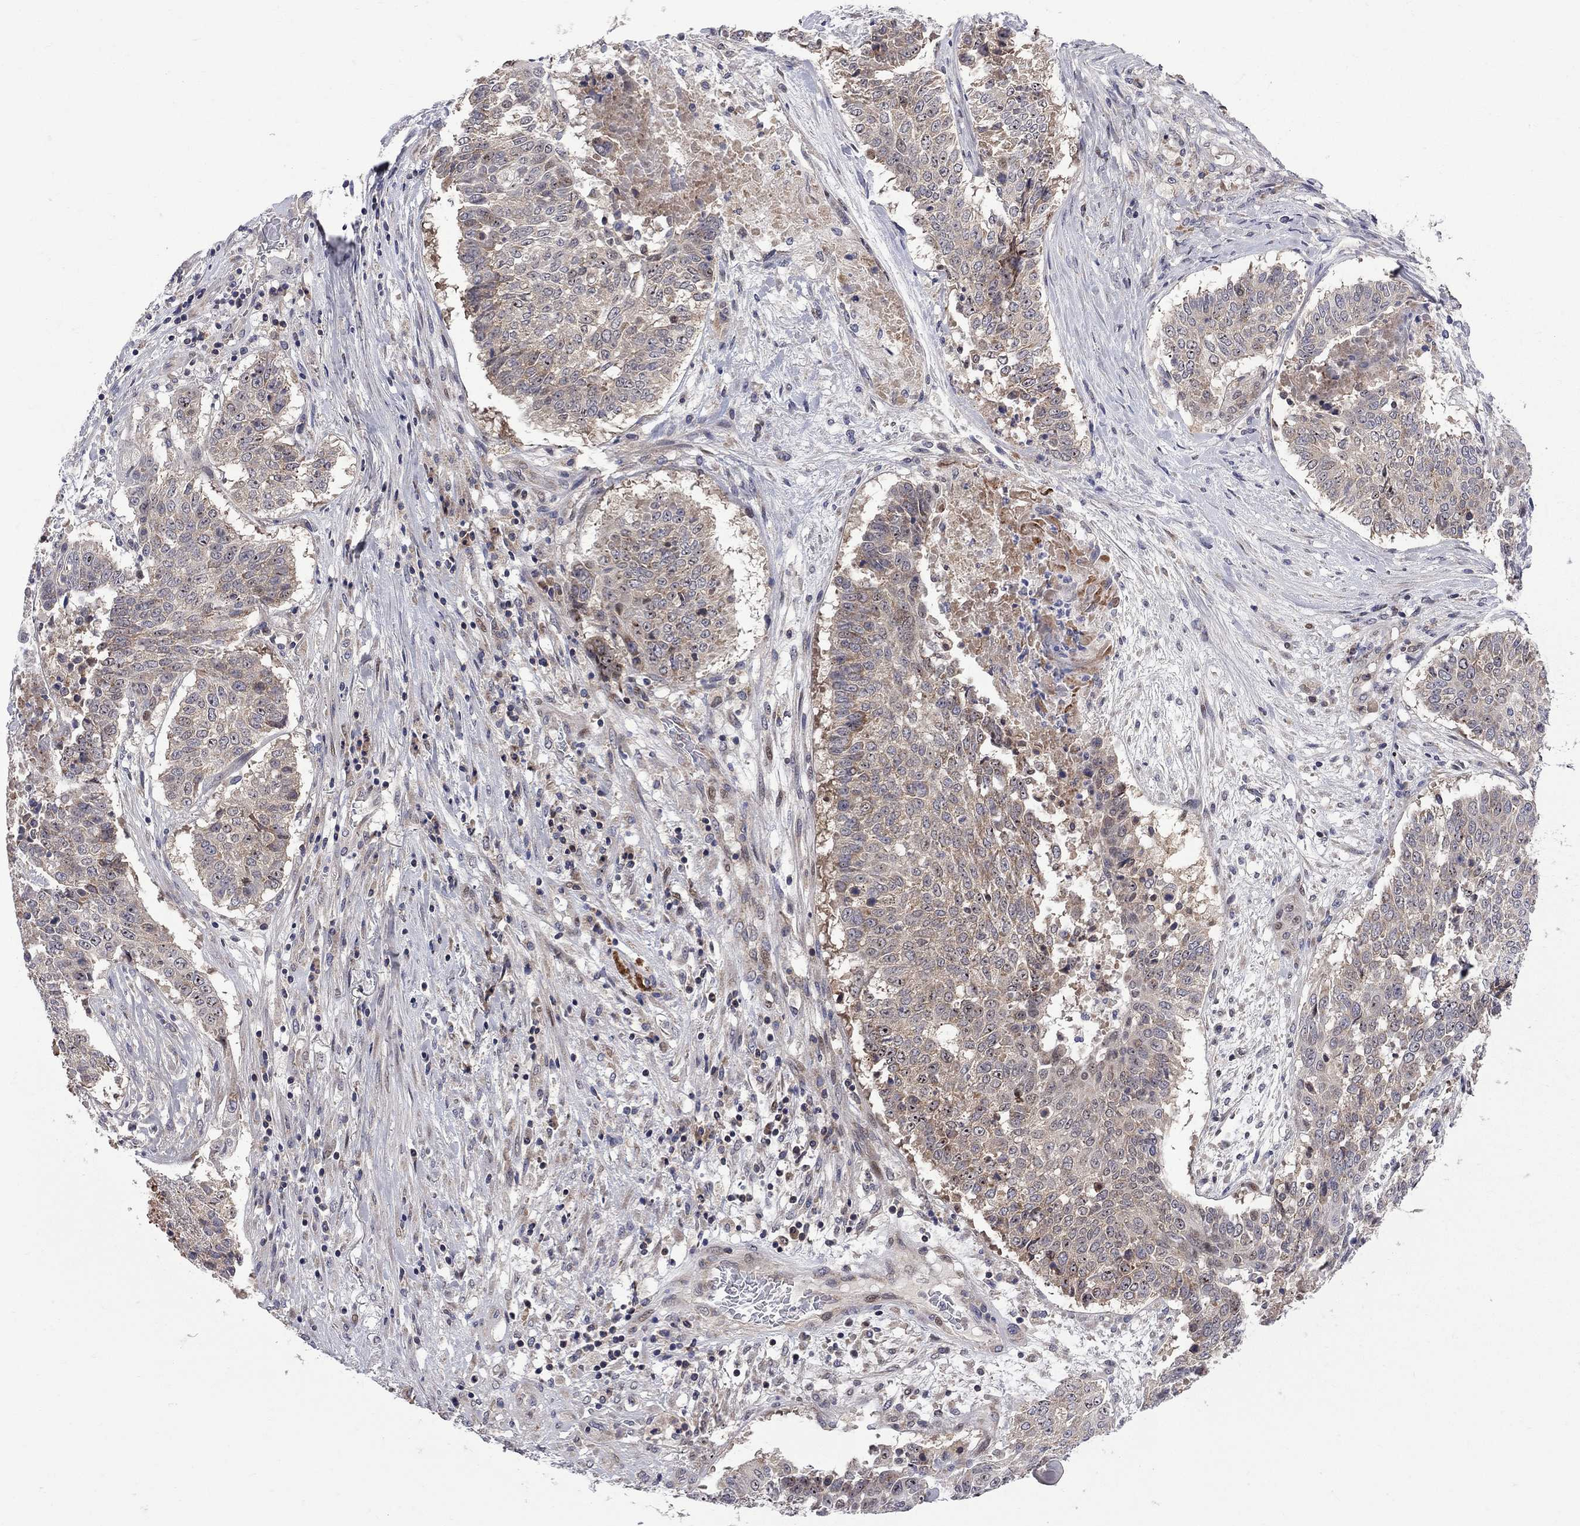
{"staining": {"intensity": "weak", "quantity": "25%-75%", "location": "cytoplasmic/membranous"}, "tissue": "lung cancer", "cell_type": "Tumor cells", "image_type": "cancer", "snomed": [{"axis": "morphology", "description": "Squamous cell carcinoma, NOS"}, {"axis": "topography", "description": "Lung"}], "caption": "Lung cancer (squamous cell carcinoma) tissue displays weak cytoplasmic/membranous positivity in about 25%-75% of tumor cells The staining is performed using DAB (3,3'-diaminobenzidine) brown chromogen to label protein expression. The nuclei are counter-stained blue using hematoxylin.", "gene": "CNOT11", "patient": {"sex": "male", "age": 64}}